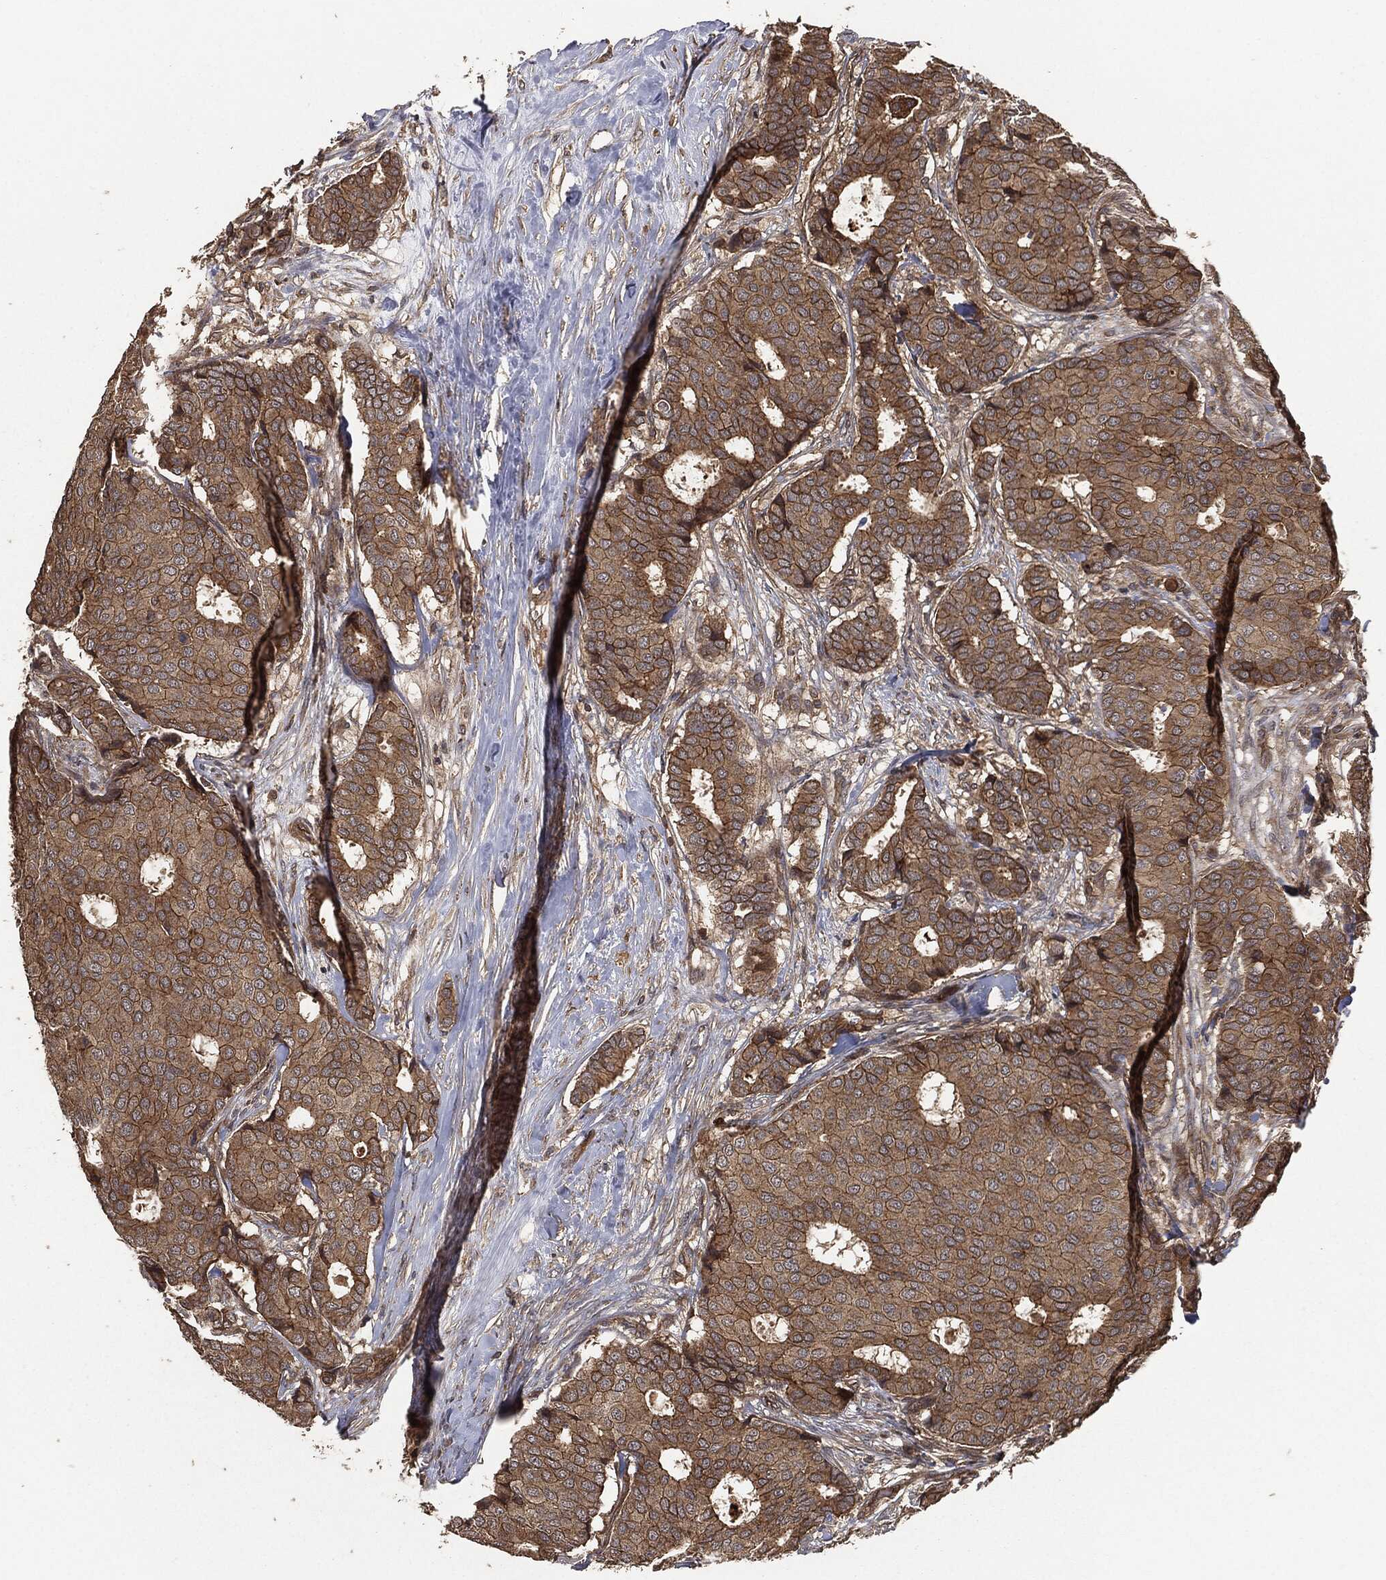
{"staining": {"intensity": "moderate", "quantity": ">75%", "location": "cytoplasmic/membranous"}, "tissue": "breast cancer", "cell_type": "Tumor cells", "image_type": "cancer", "snomed": [{"axis": "morphology", "description": "Duct carcinoma"}, {"axis": "topography", "description": "Breast"}], "caption": "The micrograph reveals a brown stain indicating the presence of a protein in the cytoplasmic/membranous of tumor cells in breast intraductal carcinoma.", "gene": "ERBIN", "patient": {"sex": "female", "age": 75}}